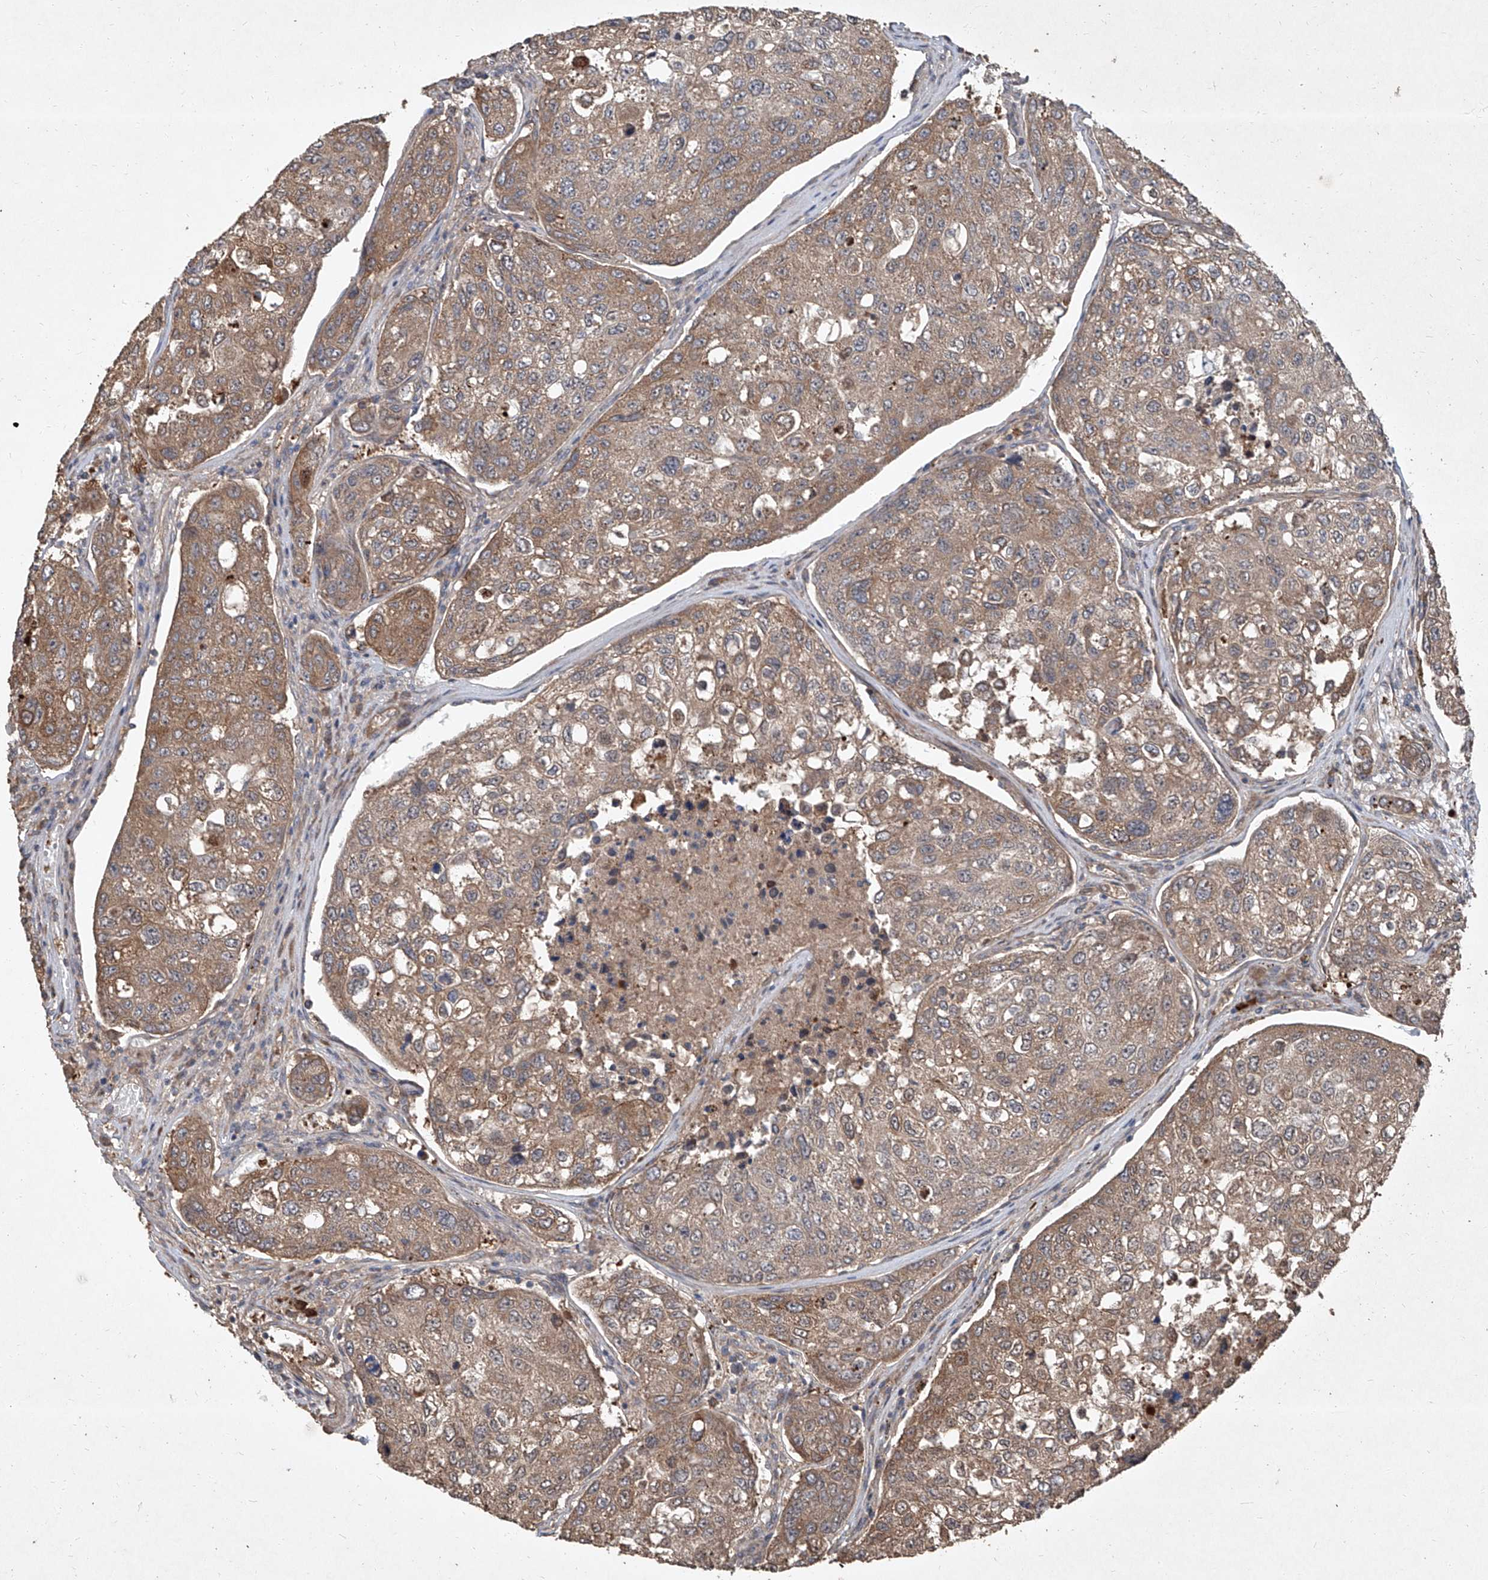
{"staining": {"intensity": "moderate", "quantity": ">75%", "location": "cytoplasmic/membranous"}, "tissue": "urothelial cancer", "cell_type": "Tumor cells", "image_type": "cancer", "snomed": [{"axis": "morphology", "description": "Urothelial carcinoma, High grade"}, {"axis": "topography", "description": "Lymph node"}, {"axis": "topography", "description": "Urinary bladder"}], "caption": "Human urothelial cancer stained with a brown dye shows moderate cytoplasmic/membranous positive staining in approximately >75% of tumor cells.", "gene": "CCN1", "patient": {"sex": "male", "age": 51}}